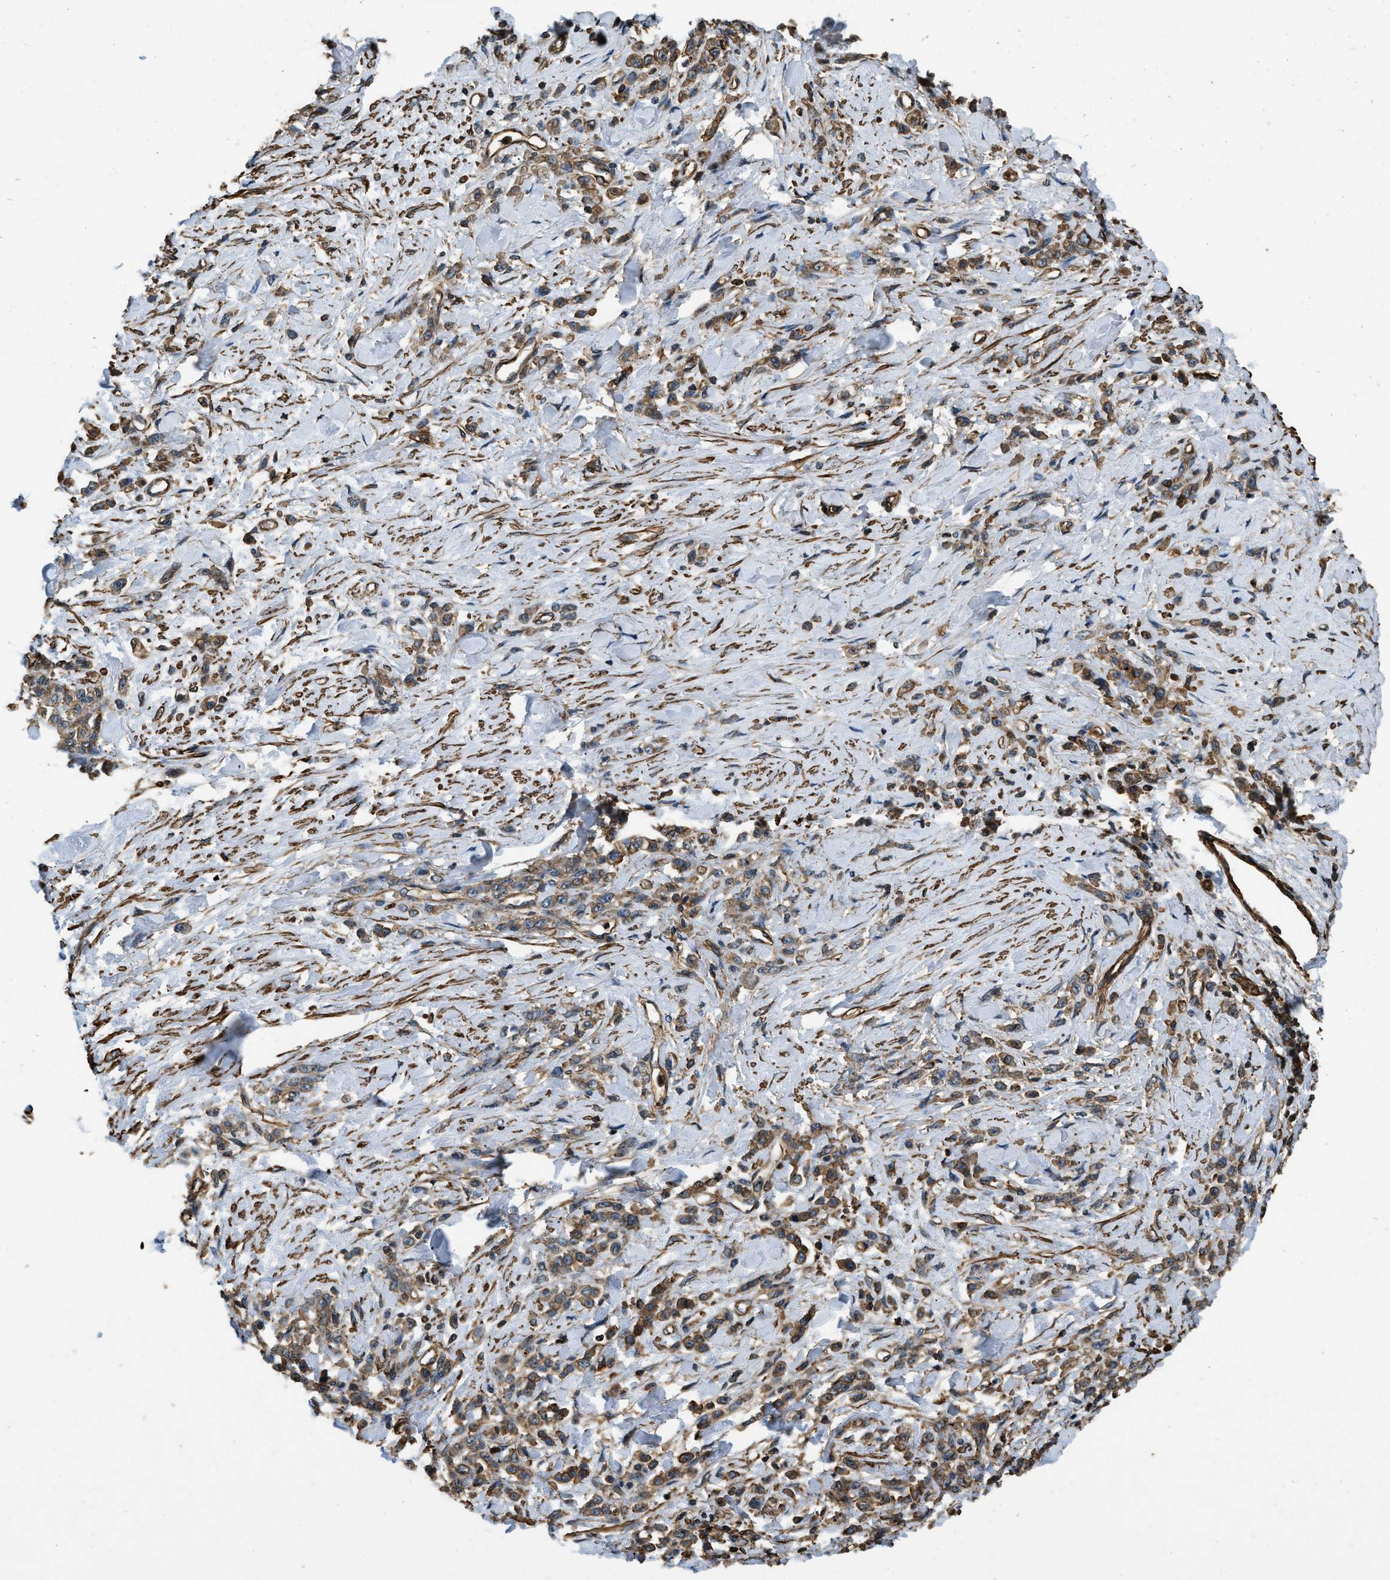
{"staining": {"intensity": "moderate", "quantity": ">75%", "location": "cytoplasmic/membranous"}, "tissue": "stomach cancer", "cell_type": "Tumor cells", "image_type": "cancer", "snomed": [{"axis": "morphology", "description": "Normal tissue, NOS"}, {"axis": "morphology", "description": "Adenocarcinoma, NOS"}, {"axis": "topography", "description": "Stomach"}], "caption": "Immunohistochemical staining of adenocarcinoma (stomach) demonstrates medium levels of moderate cytoplasmic/membranous staining in approximately >75% of tumor cells.", "gene": "YARS1", "patient": {"sex": "male", "age": 82}}